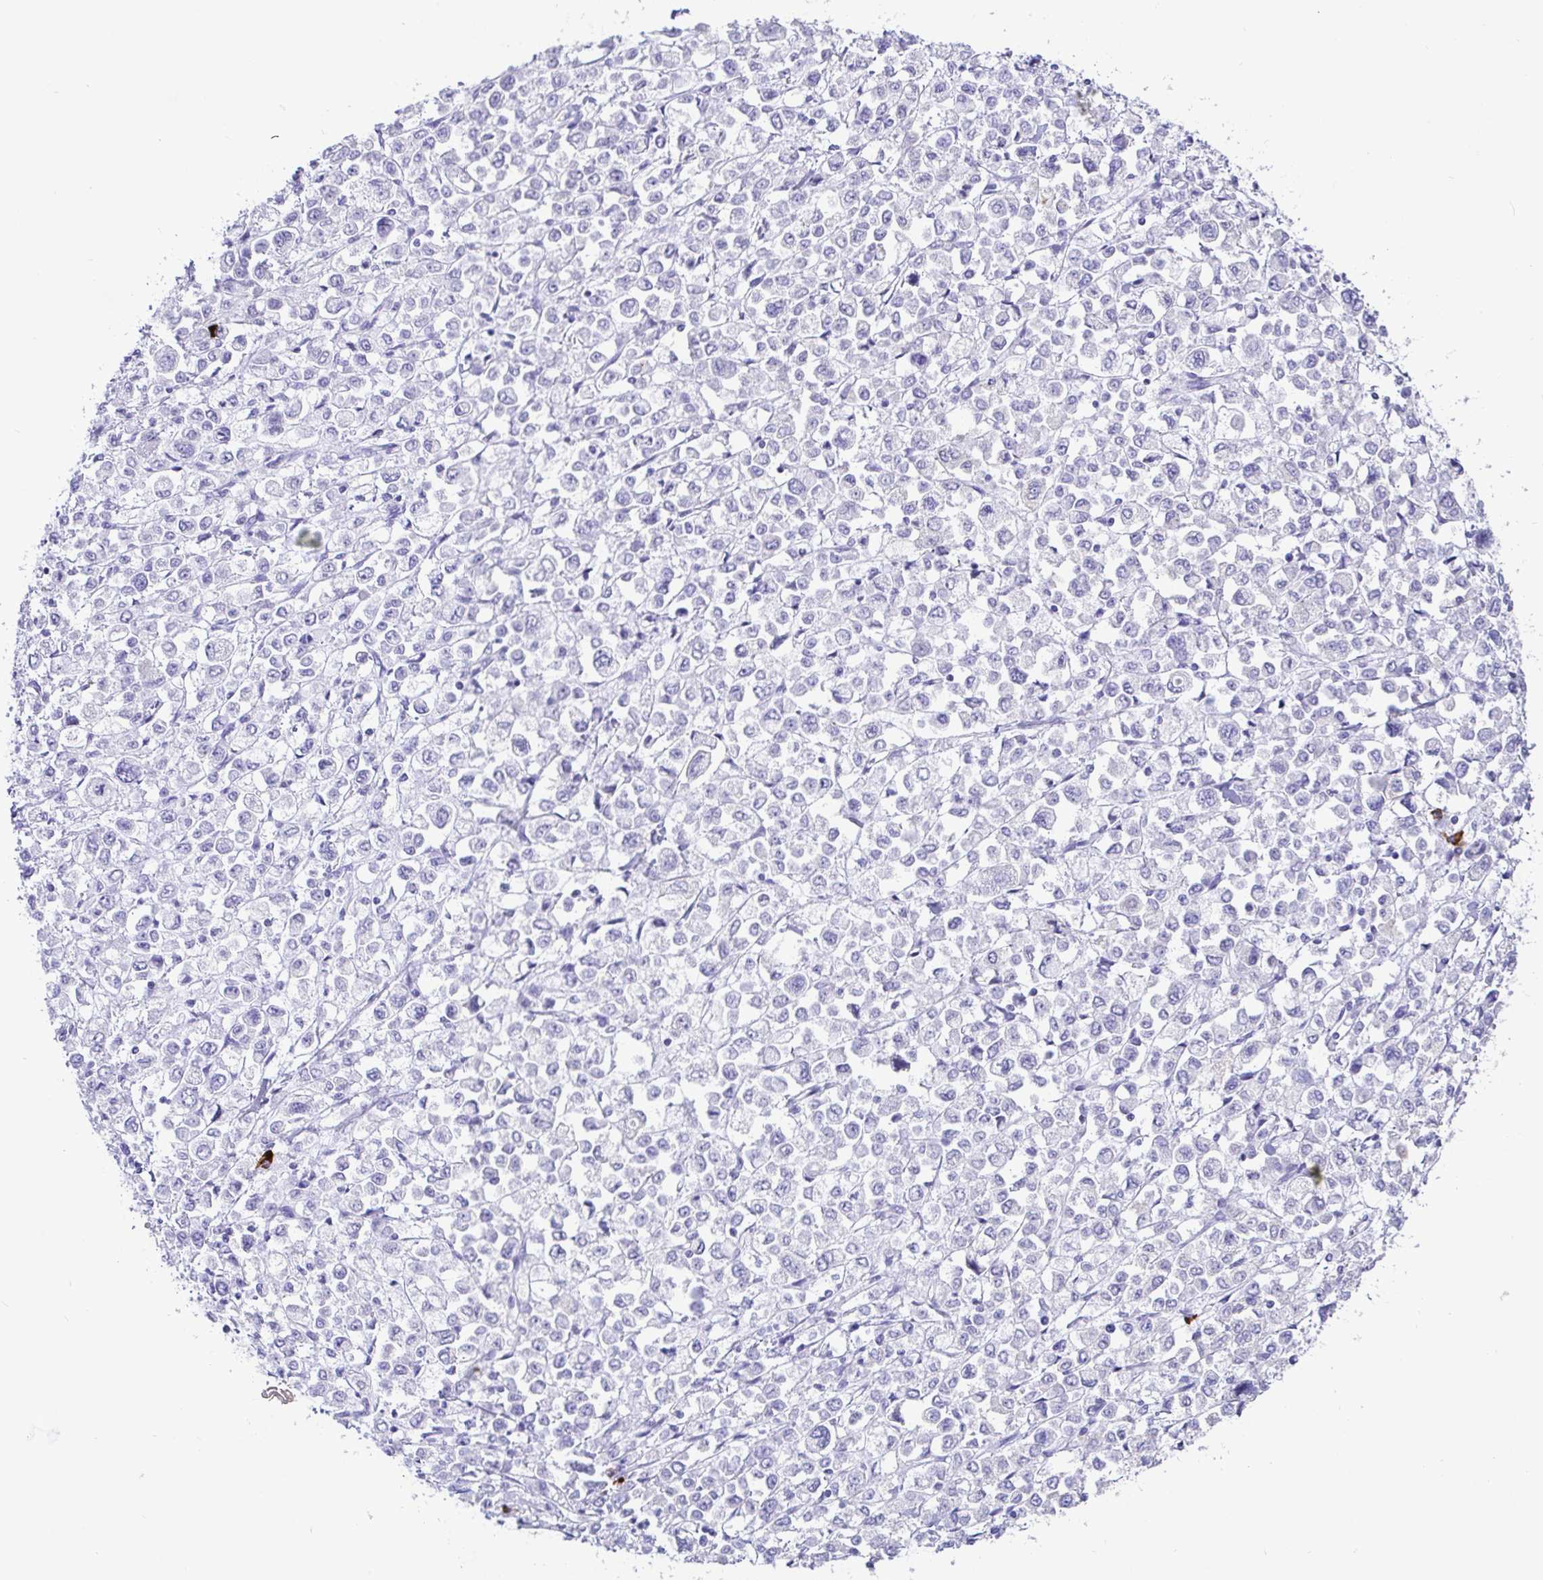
{"staining": {"intensity": "negative", "quantity": "none", "location": "none"}, "tissue": "stomach cancer", "cell_type": "Tumor cells", "image_type": "cancer", "snomed": [{"axis": "morphology", "description": "Adenocarcinoma, NOS"}, {"axis": "topography", "description": "Stomach, upper"}], "caption": "Adenocarcinoma (stomach) stained for a protein using immunohistochemistry (IHC) exhibits no staining tumor cells.", "gene": "CCDC62", "patient": {"sex": "male", "age": 70}}